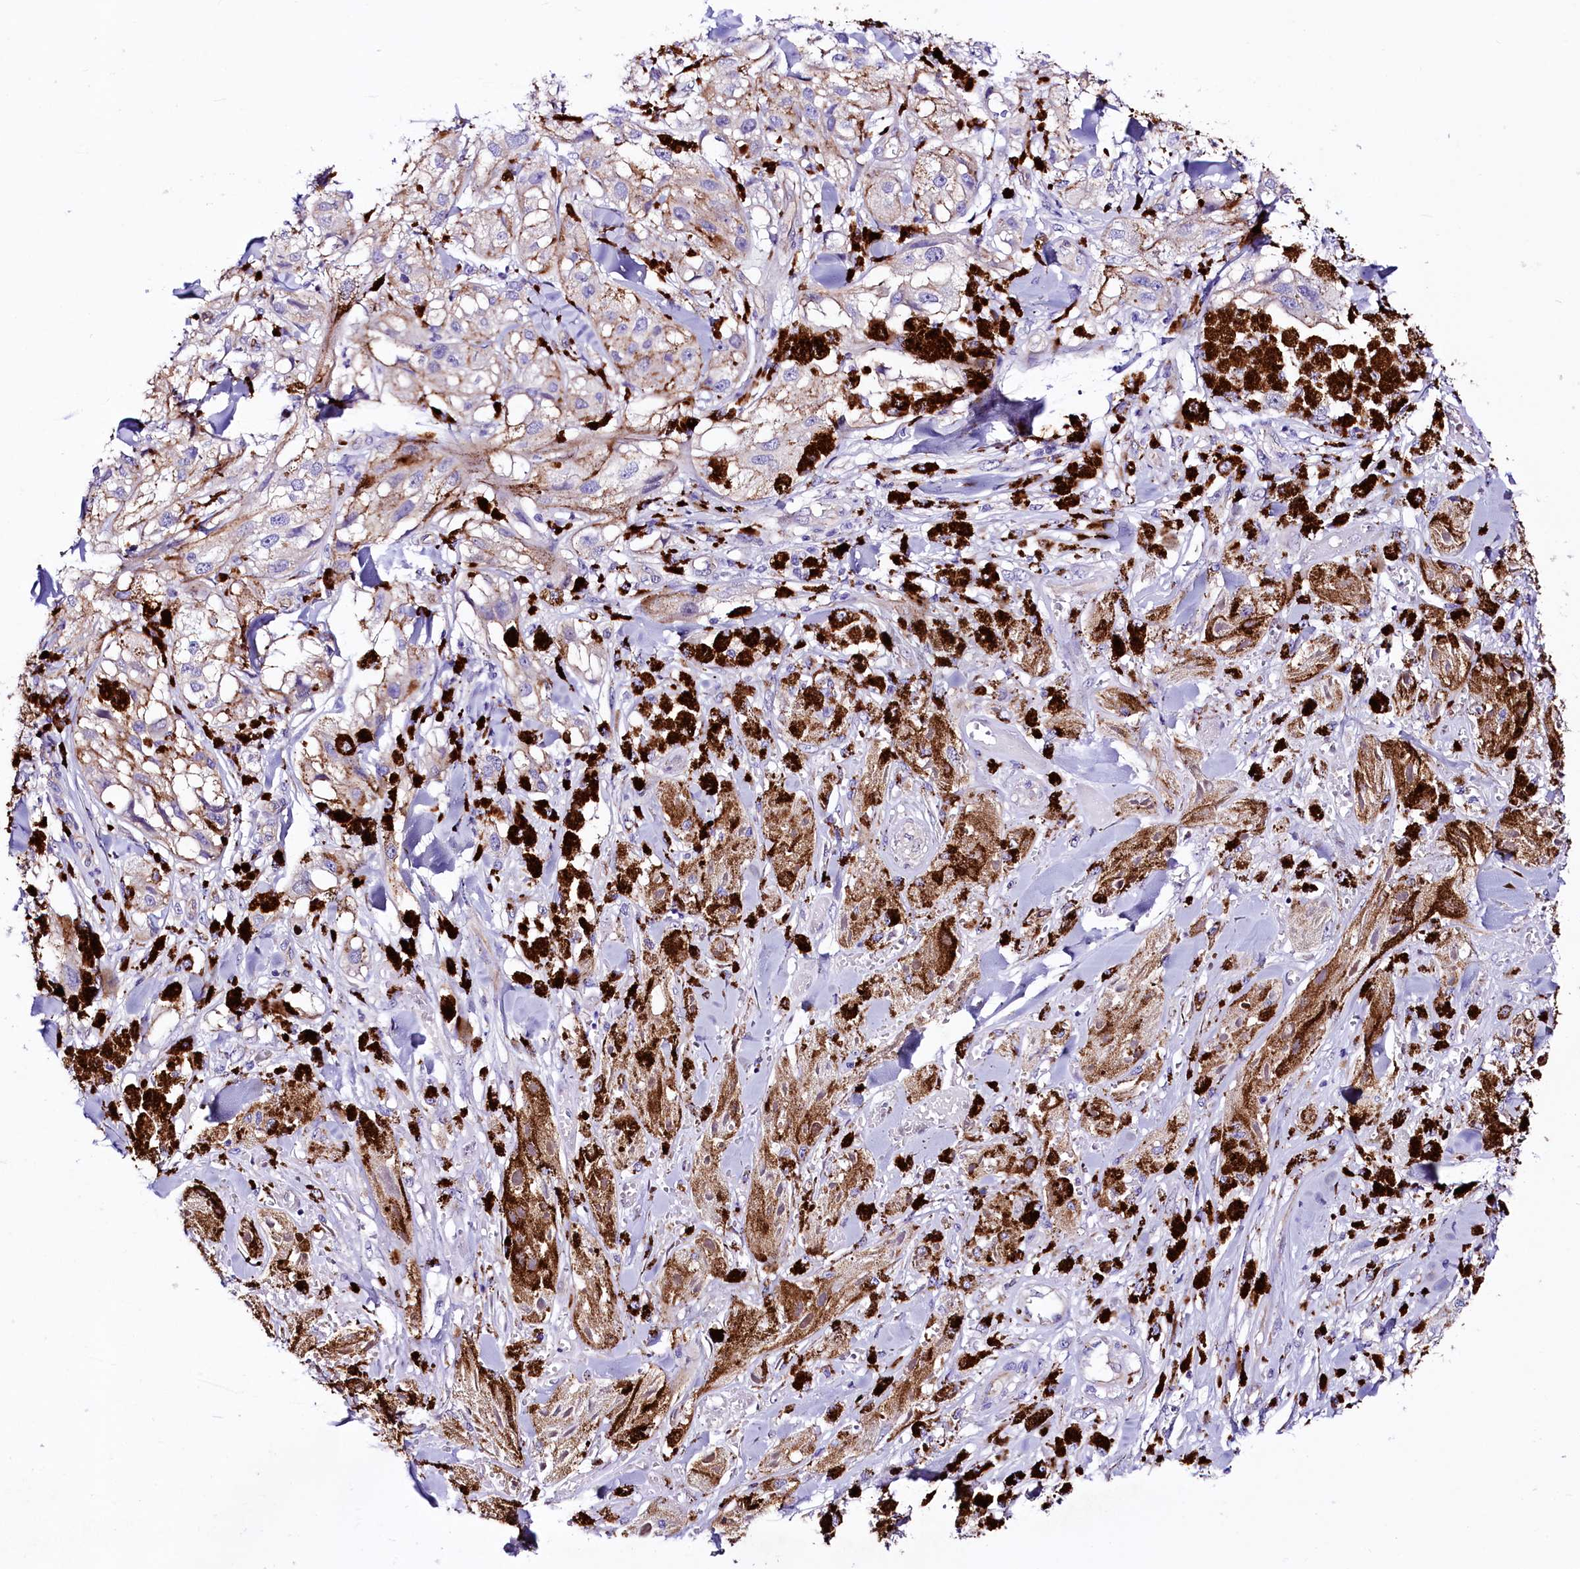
{"staining": {"intensity": "negative", "quantity": "none", "location": "none"}, "tissue": "melanoma", "cell_type": "Tumor cells", "image_type": "cancer", "snomed": [{"axis": "morphology", "description": "Malignant melanoma, NOS"}, {"axis": "topography", "description": "Skin"}], "caption": "A photomicrograph of human malignant melanoma is negative for staining in tumor cells. Nuclei are stained in blue.", "gene": "SLF1", "patient": {"sex": "male", "age": 88}}